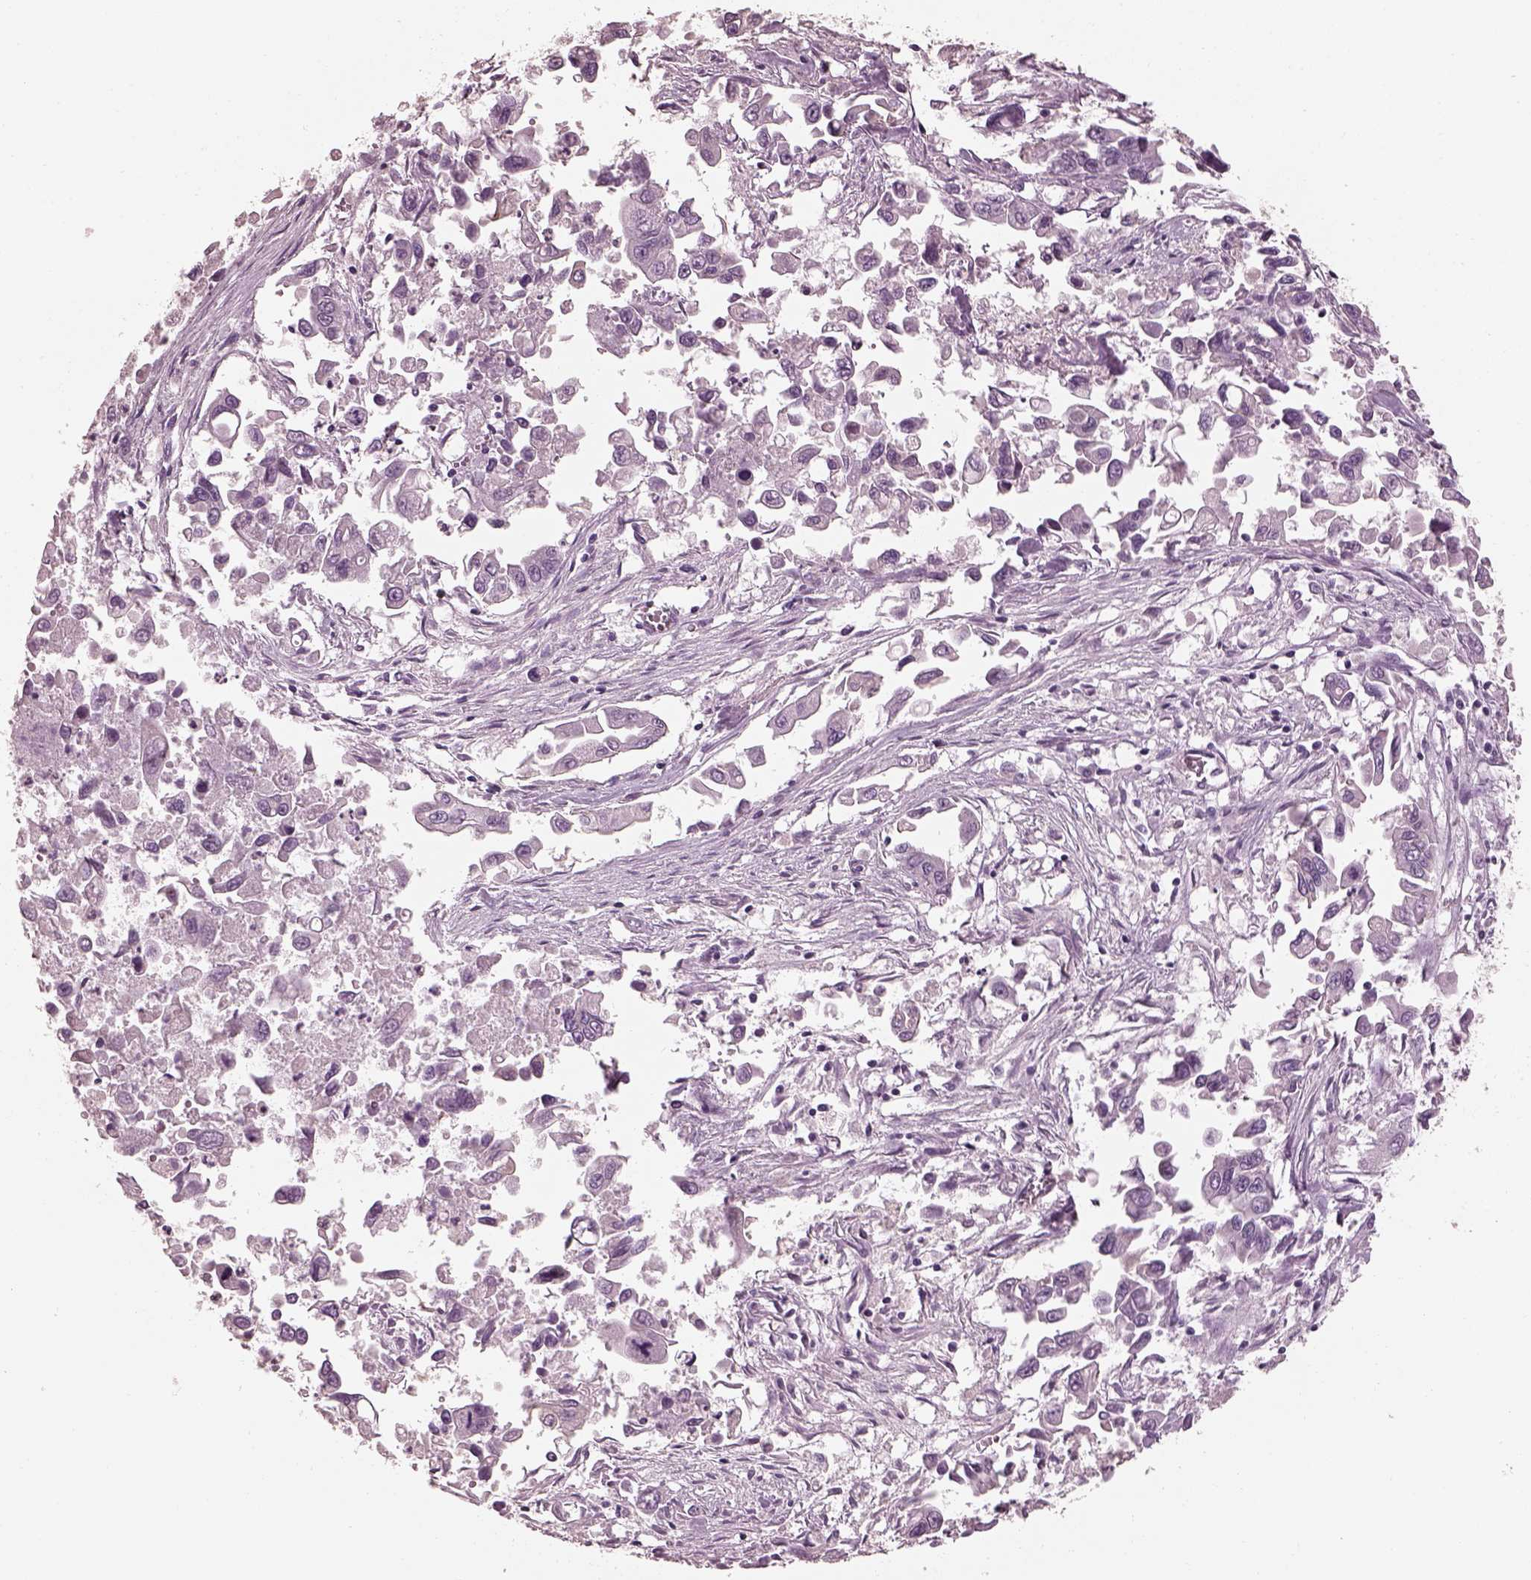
{"staining": {"intensity": "negative", "quantity": "none", "location": "none"}, "tissue": "pancreatic cancer", "cell_type": "Tumor cells", "image_type": "cancer", "snomed": [{"axis": "morphology", "description": "Adenocarcinoma, NOS"}, {"axis": "topography", "description": "Pancreas"}], "caption": "DAB (3,3'-diaminobenzidine) immunohistochemical staining of pancreatic adenocarcinoma shows no significant positivity in tumor cells.", "gene": "TSKS", "patient": {"sex": "female", "age": 83}}